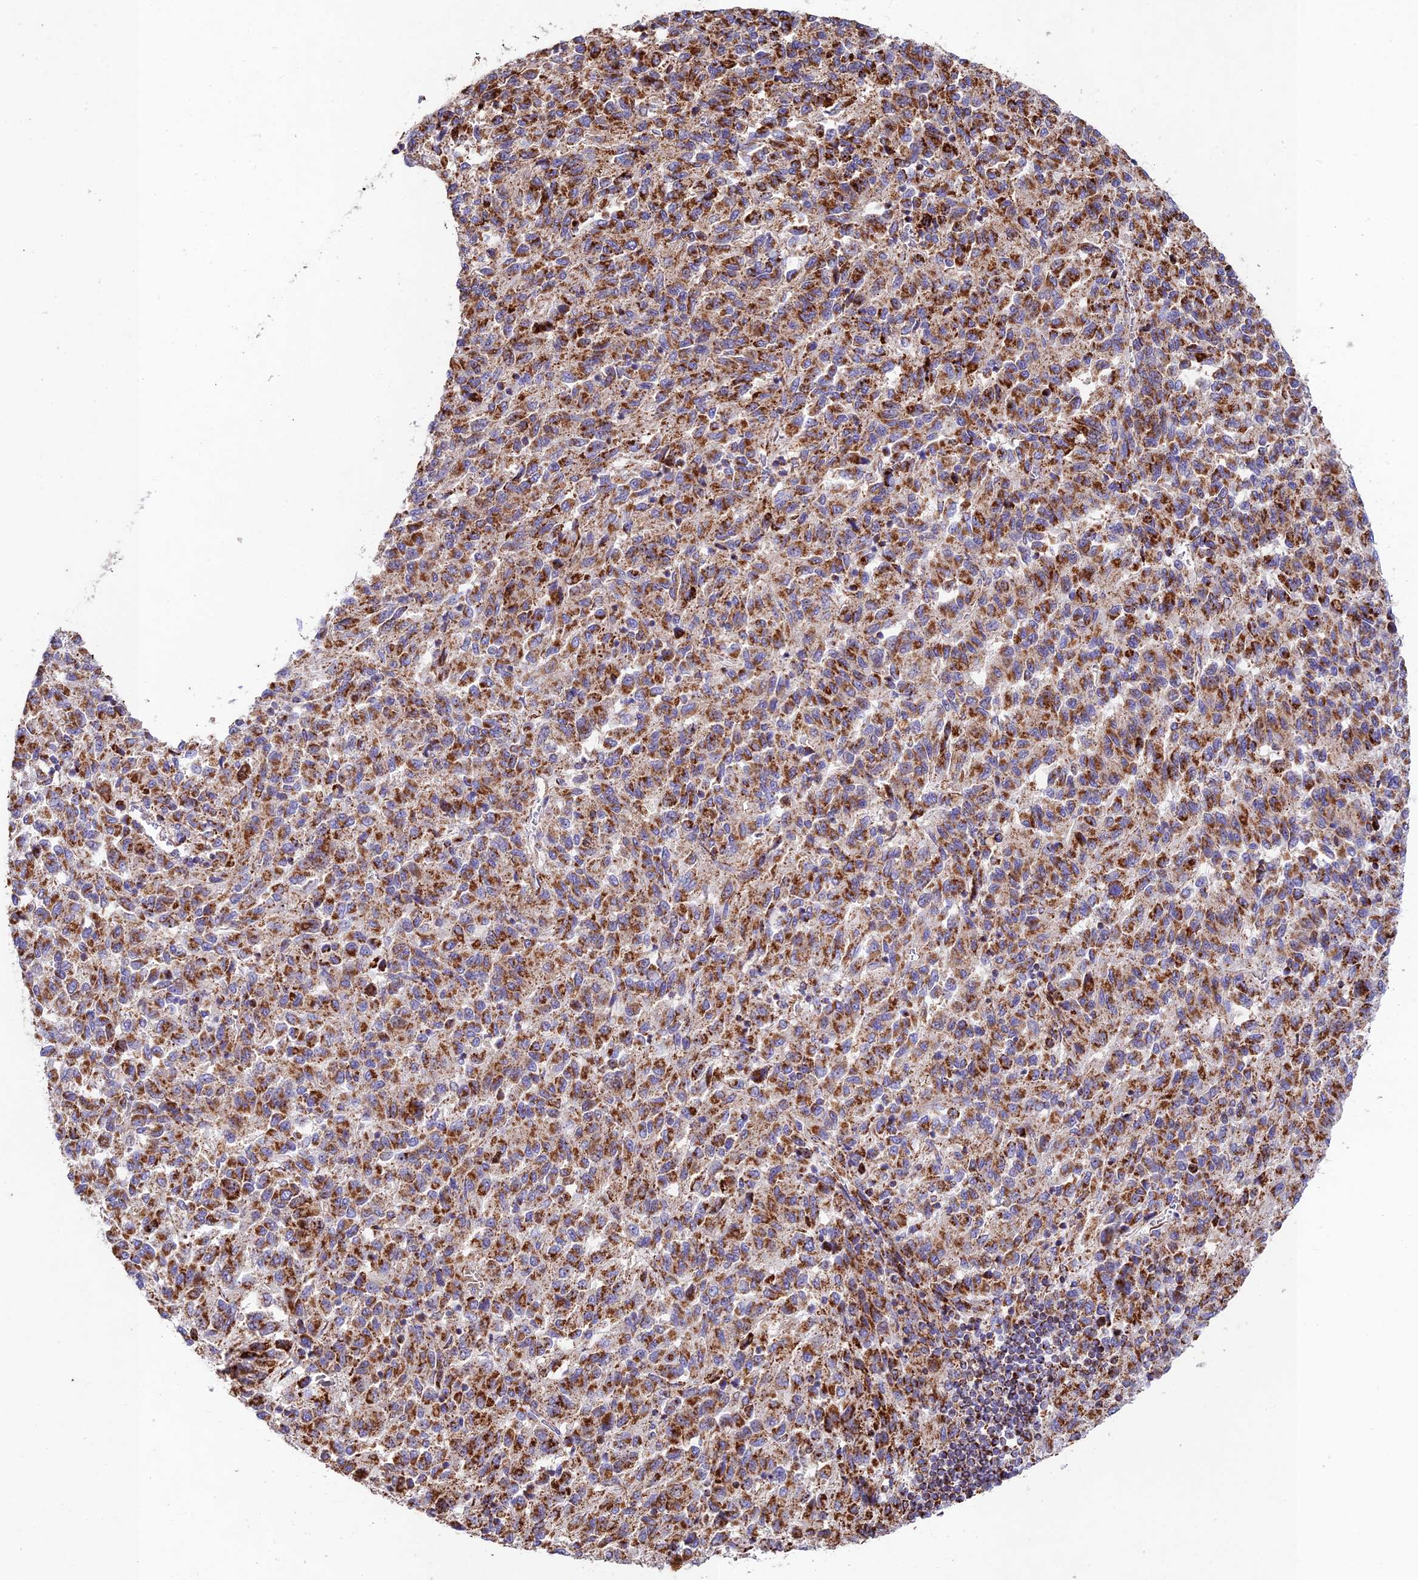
{"staining": {"intensity": "strong", "quantity": ">75%", "location": "cytoplasmic/membranous"}, "tissue": "melanoma", "cell_type": "Tumor cells", "image_type": "cancer", "snomed": [{"axis": "morphology", "description": "Malignant melanoma, Metastatic site"}, {"axis": "topography", "description": "Lung"}], "caption": "Melanoma was stained to show a protein in brown. There is high levels of strong cytoplasmic/membranous staining in about >75% of tumor cells. The staining was performed using DAB (3,3'-diaminobenzidine) to visualize the protein expression in brown, while the nuclei were stained in blue with hematoxylin (Magnification: 20x).", "gene": "KHDC3L", "patient": {"sex": "male", "age": 64}}